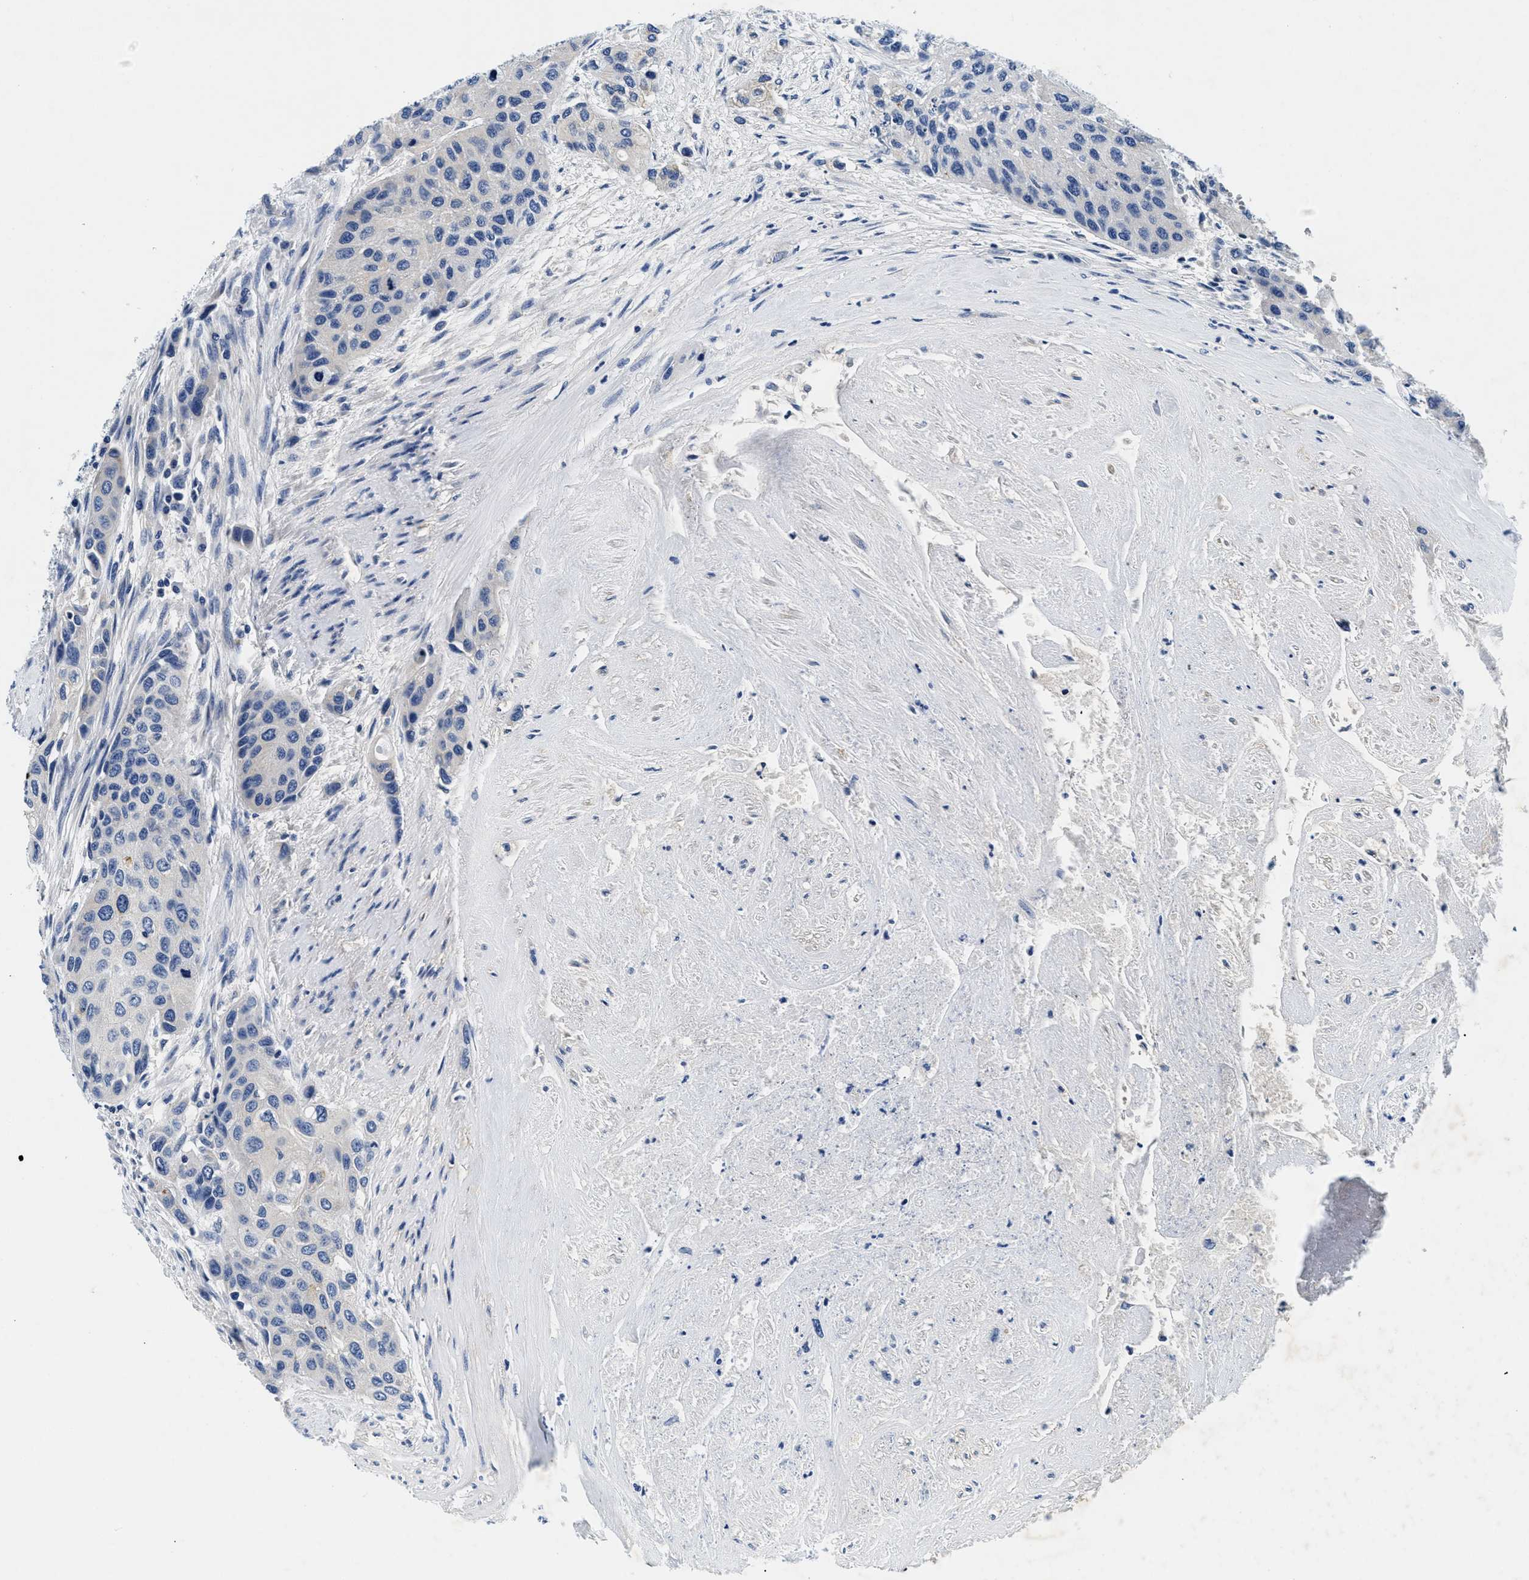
{"staining": {"intensity": "negative", "quantity": "none", "location": "none"}, "tissue": "urothelial cancer", "cell_type": "Tumor cells", "image_type": "cancer", "snomed": [{"axis": "morphology", "description": "Urothelial carcinoma, High grade"}, {"axis": "topography", "description": "Urinary bladder"}], "caption": "Immunohistochemistry (IHC) image of urothelial cancer stained for a protein (brown), which shows no positivity in tumor cells.", "gene": "MEA1", "patient": {"sex": "female", "age": 56}}